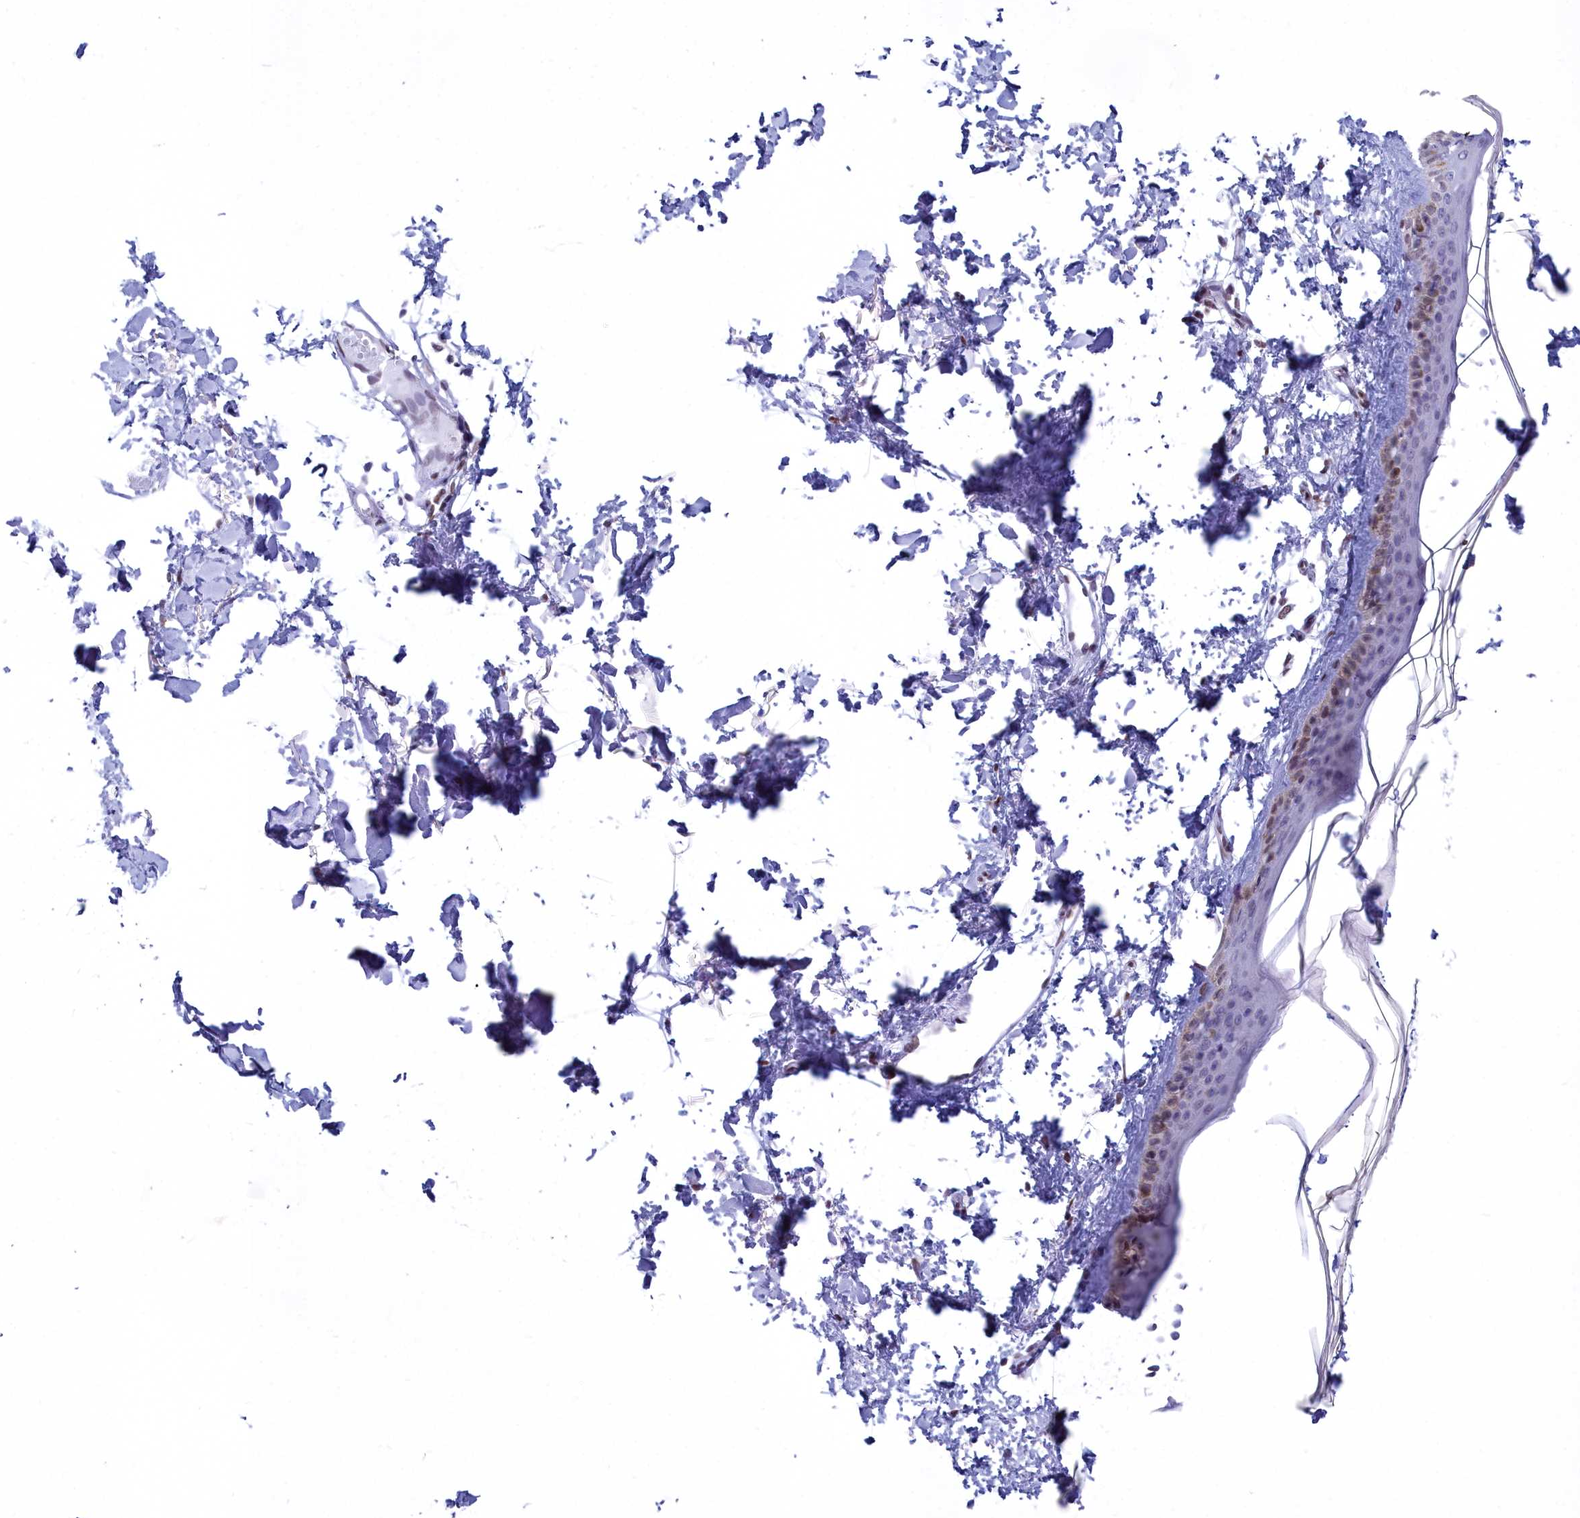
{"staining": {"intensity": "moderate", "quantity": "25%-75%", "location": "nuclear"}, "tissue": "skin", "cell_type": "Fibroblasts", "image_type": "normal", "snomed": [{"axis": "morphology", "description": "Normal tissue, NOS"}, {"axis": "topography", "description": "Skin"}], "caption": "A medium amount of moderate nuclear expression is identified in approximately 25%-75% of fibroblasts in normal skin.", "gene": "CDC26", "patient": {"sex": "female", "age": 58}}